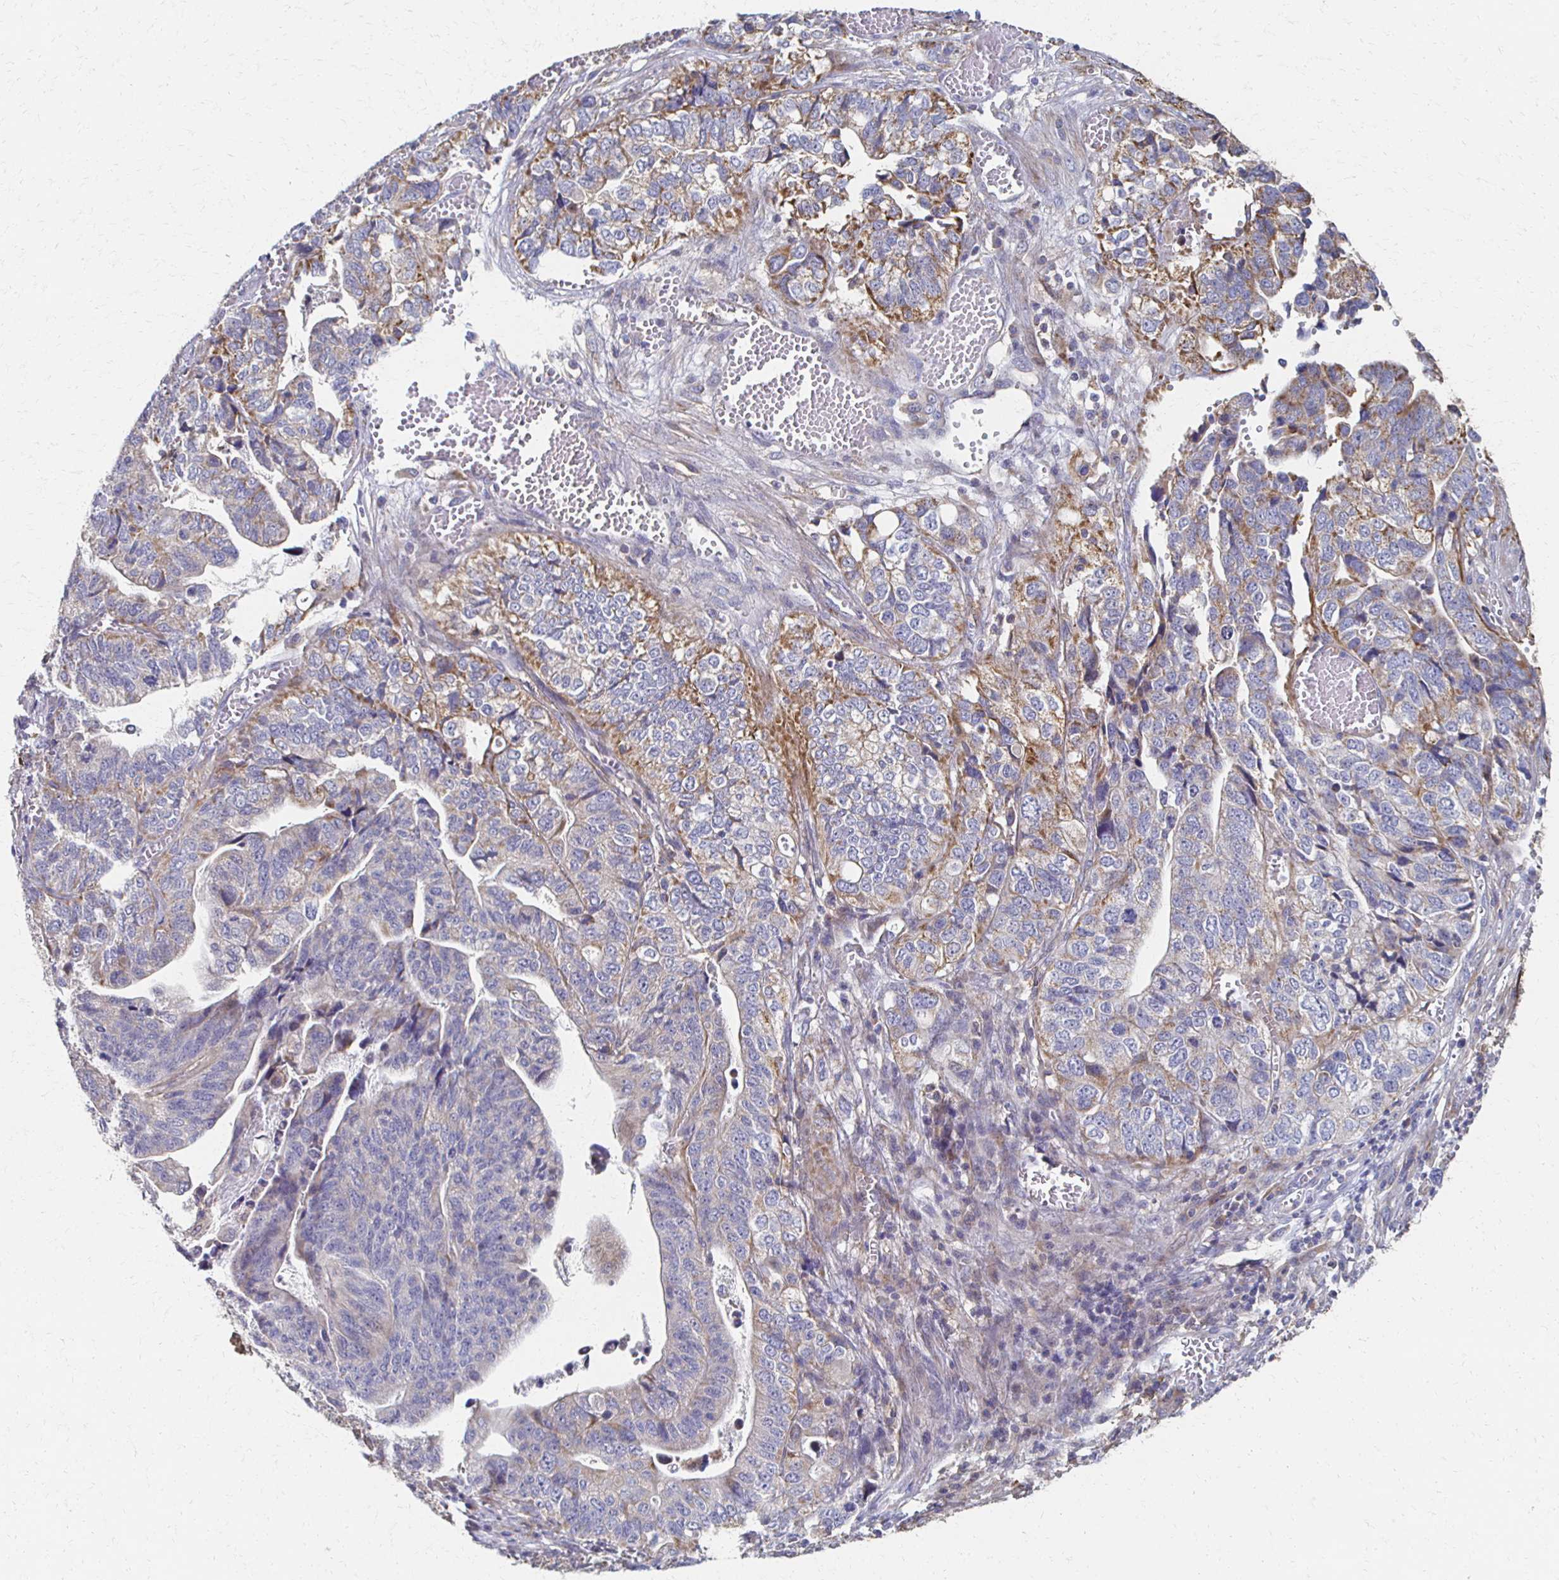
{"staining": {"intensity": "moderate", "quantity": "<25%", "location": "cytoplasmic/membranous"}, "tissue": "stomach cancer", "cell_type": "Tumor cells", "image_type": "cancer", "snomed": [{"axis": "morphology", "description": "Adenocarcinoma, NOS"}, {"axis": "topography", "description": "Stomach, upper"}], "caption": "A low amount of moderate cytoplasmic/membranous positivity is present in approximately <25% of tumor cells in adenocarcinoma (stomach) tissue. The protein is stained brown, and the nuclei are stained in blue (DAB IHC with brightfield microscopy, high magnification).", "gene": "CX3CR1", "patient": {"sex": "female", "age": 67}}